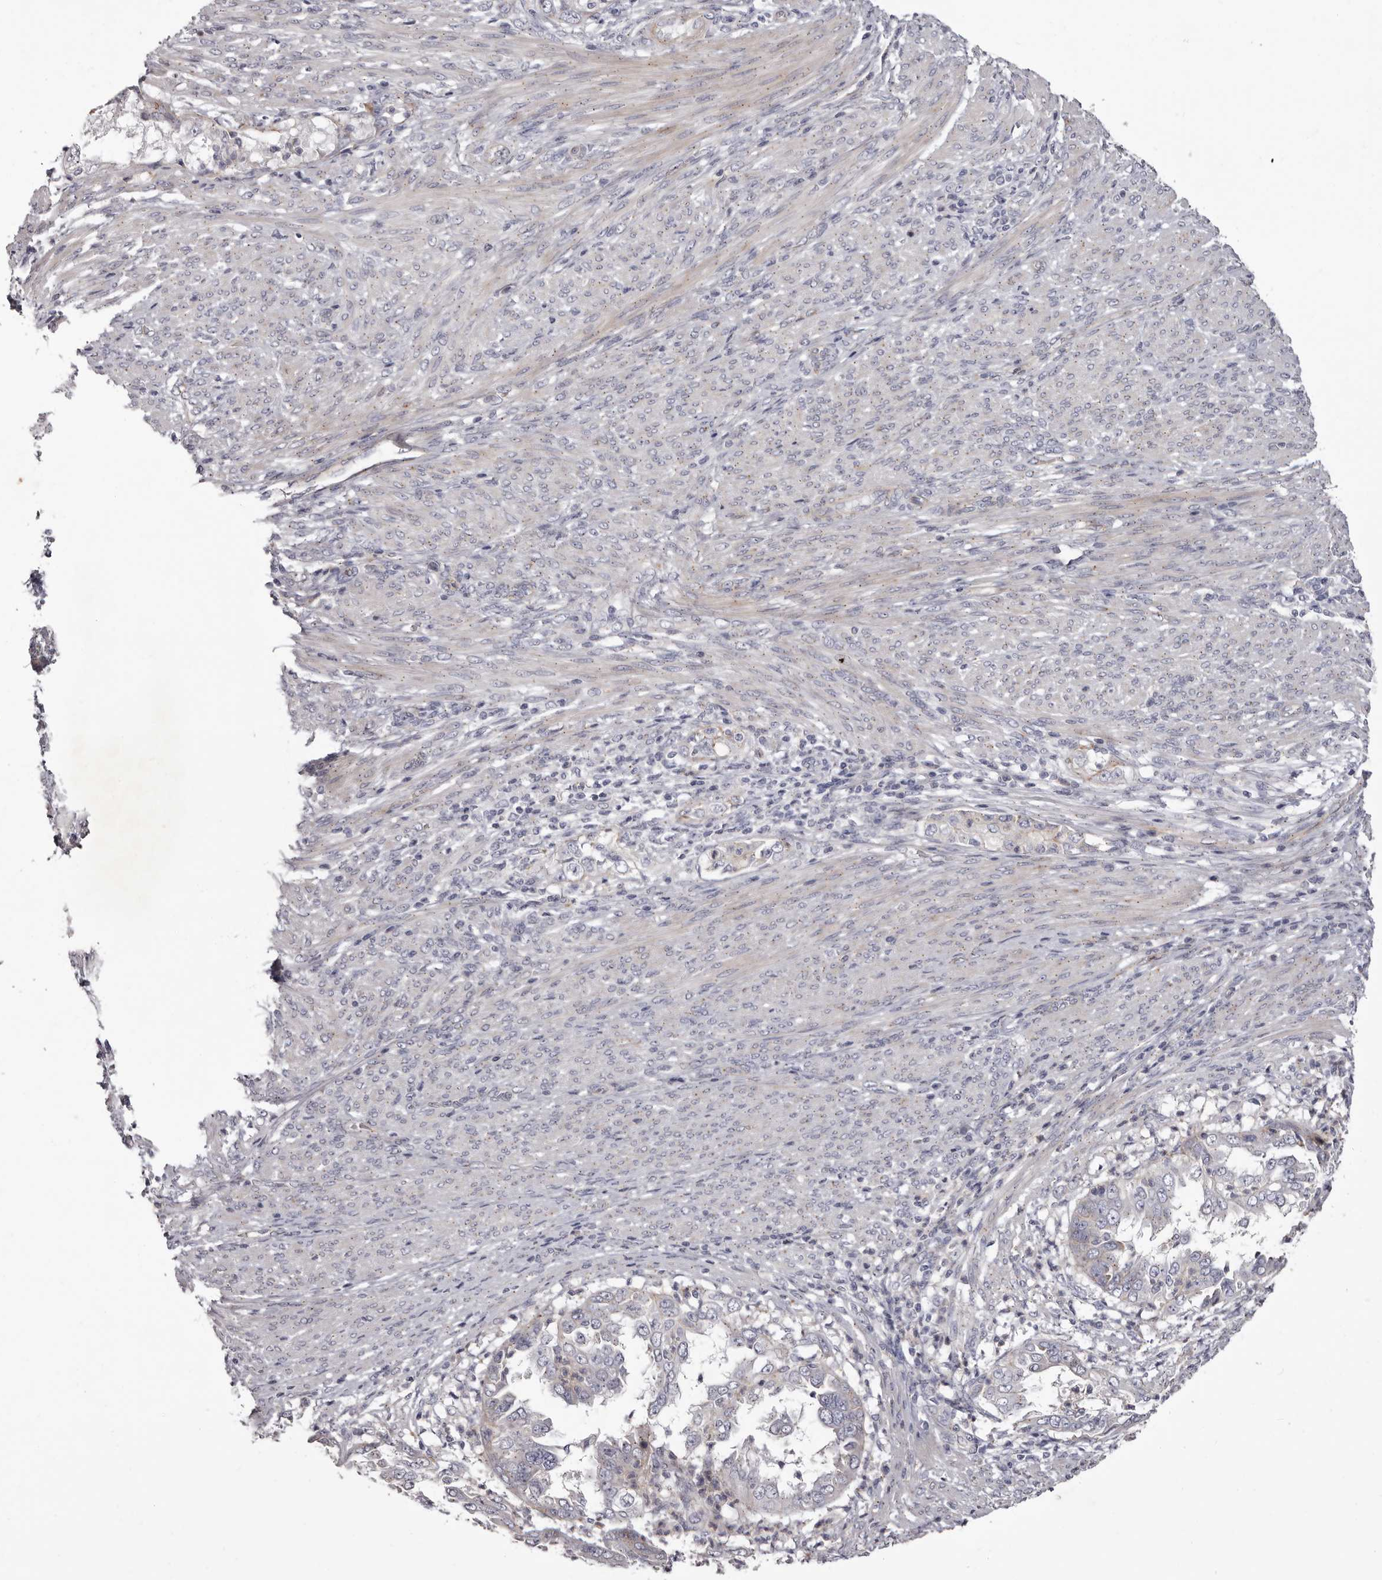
{"staining": {"intensity": "weak", "quantity": "<25%", "location": "cytoplasmic/membranous"}, "tissue": "endometrial cancer", "cell_type": "Tumor cells", "image_type": "cancer", "snomed": [{"axis": "morphology", "description": "Adenocarcinoma, NOS"}, {"axis": "topography", "description": "Endometrium"}], "caption": "IHC histopathology image of neoplastic tissue: endometrial cancer (adenocarcinoma) stained with DAB (3,3'-diaminobenzidine) demonstrates no significant protein positivity in tumor cells.", "gene": "PEG10", "patient": {"sex": "female", "age": 85}}